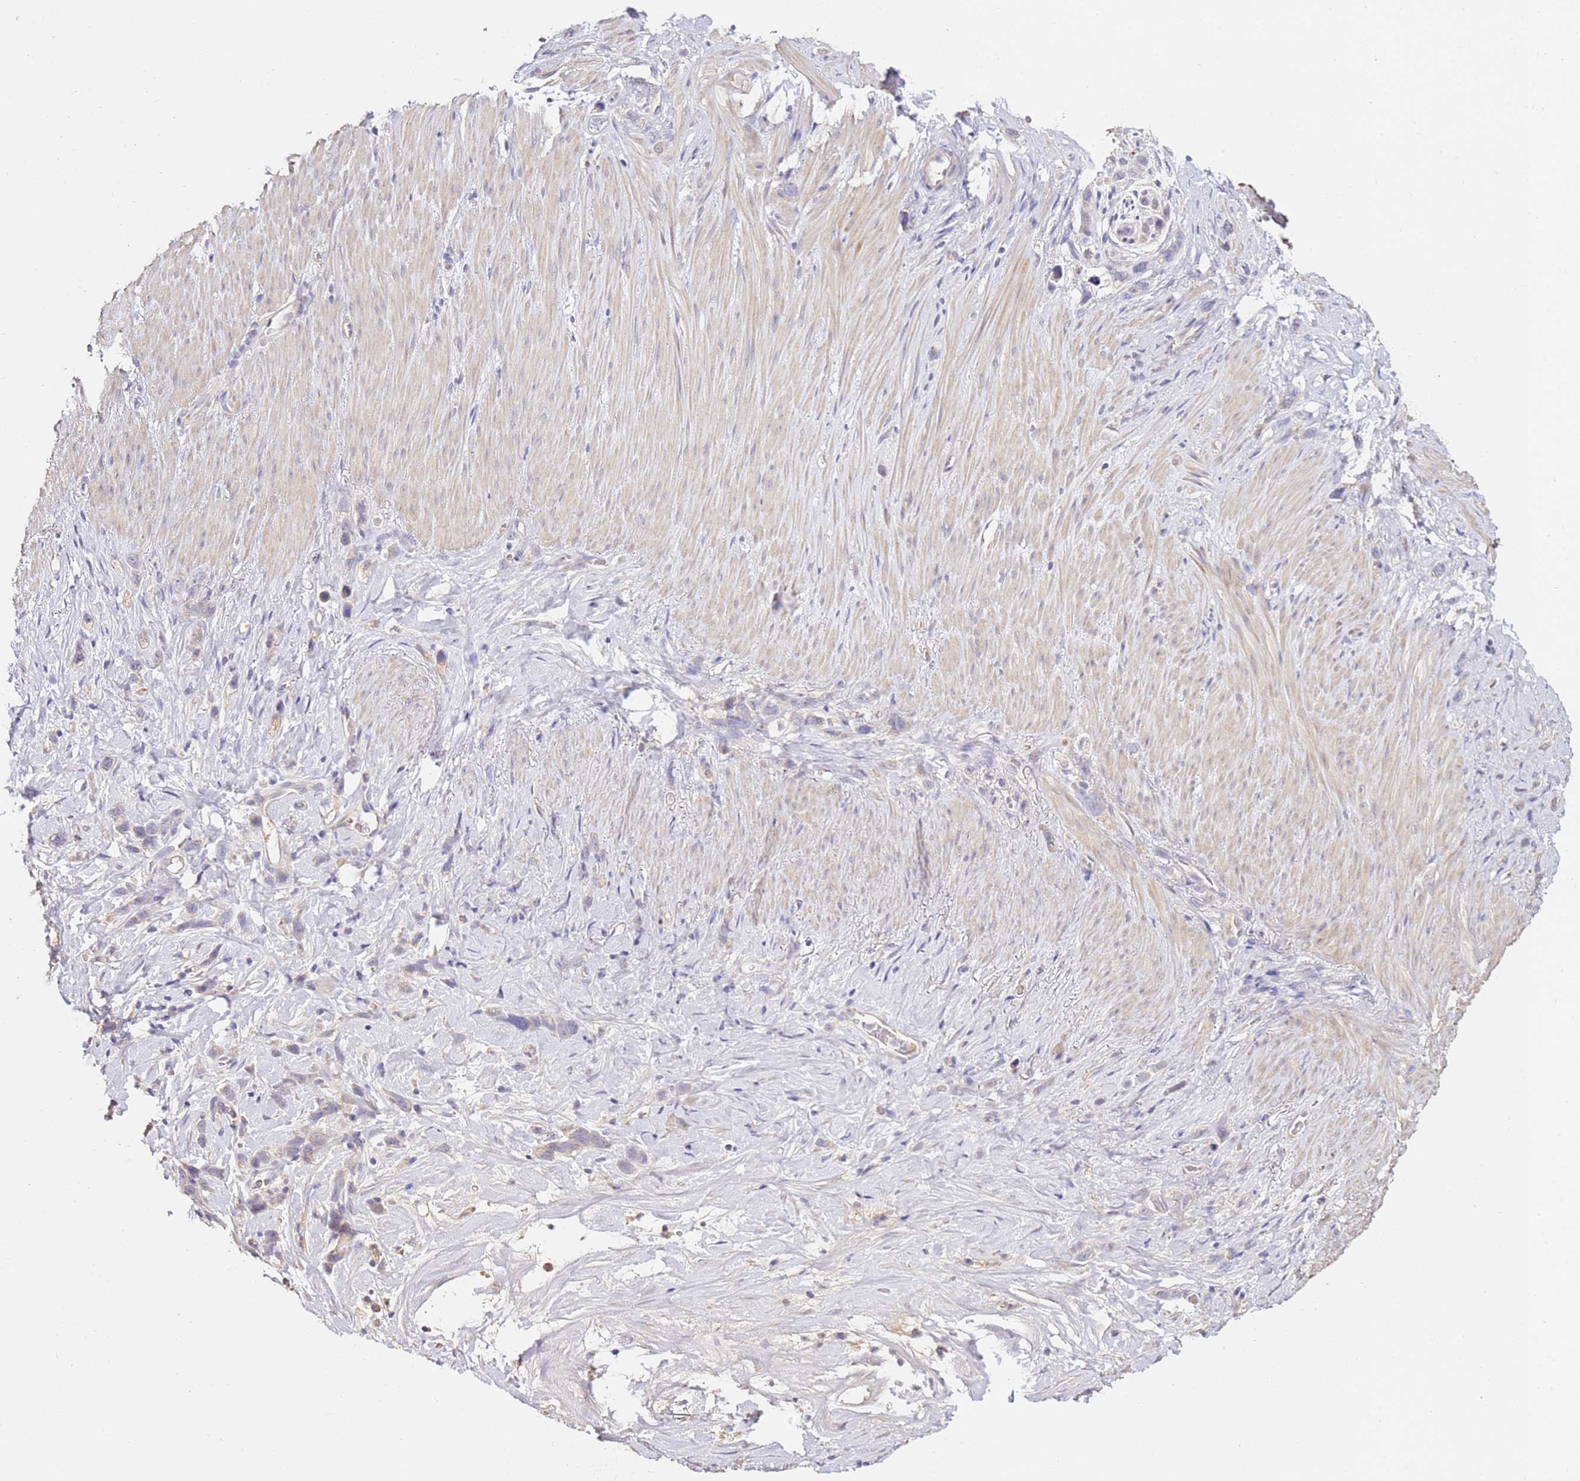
{"staining": {"intensity": "negative", "quantity": "none", "location": "none"}, "tissue": "stomach cancer", "cell_type": "Tumor cells", "image_type": "cancer", "snomed": [{"axis": "morphology", "description": "Adenocarcinoma, NOS"}, {"axis": "topography", "description": "Stomach"}], "caption": "Micrograph shows no protein staining in tumor cells of stomach cancer (adenocarcinoma) tissue.", "gene": "OR2B11", "patient": {"sex": "female", "age": 65}}